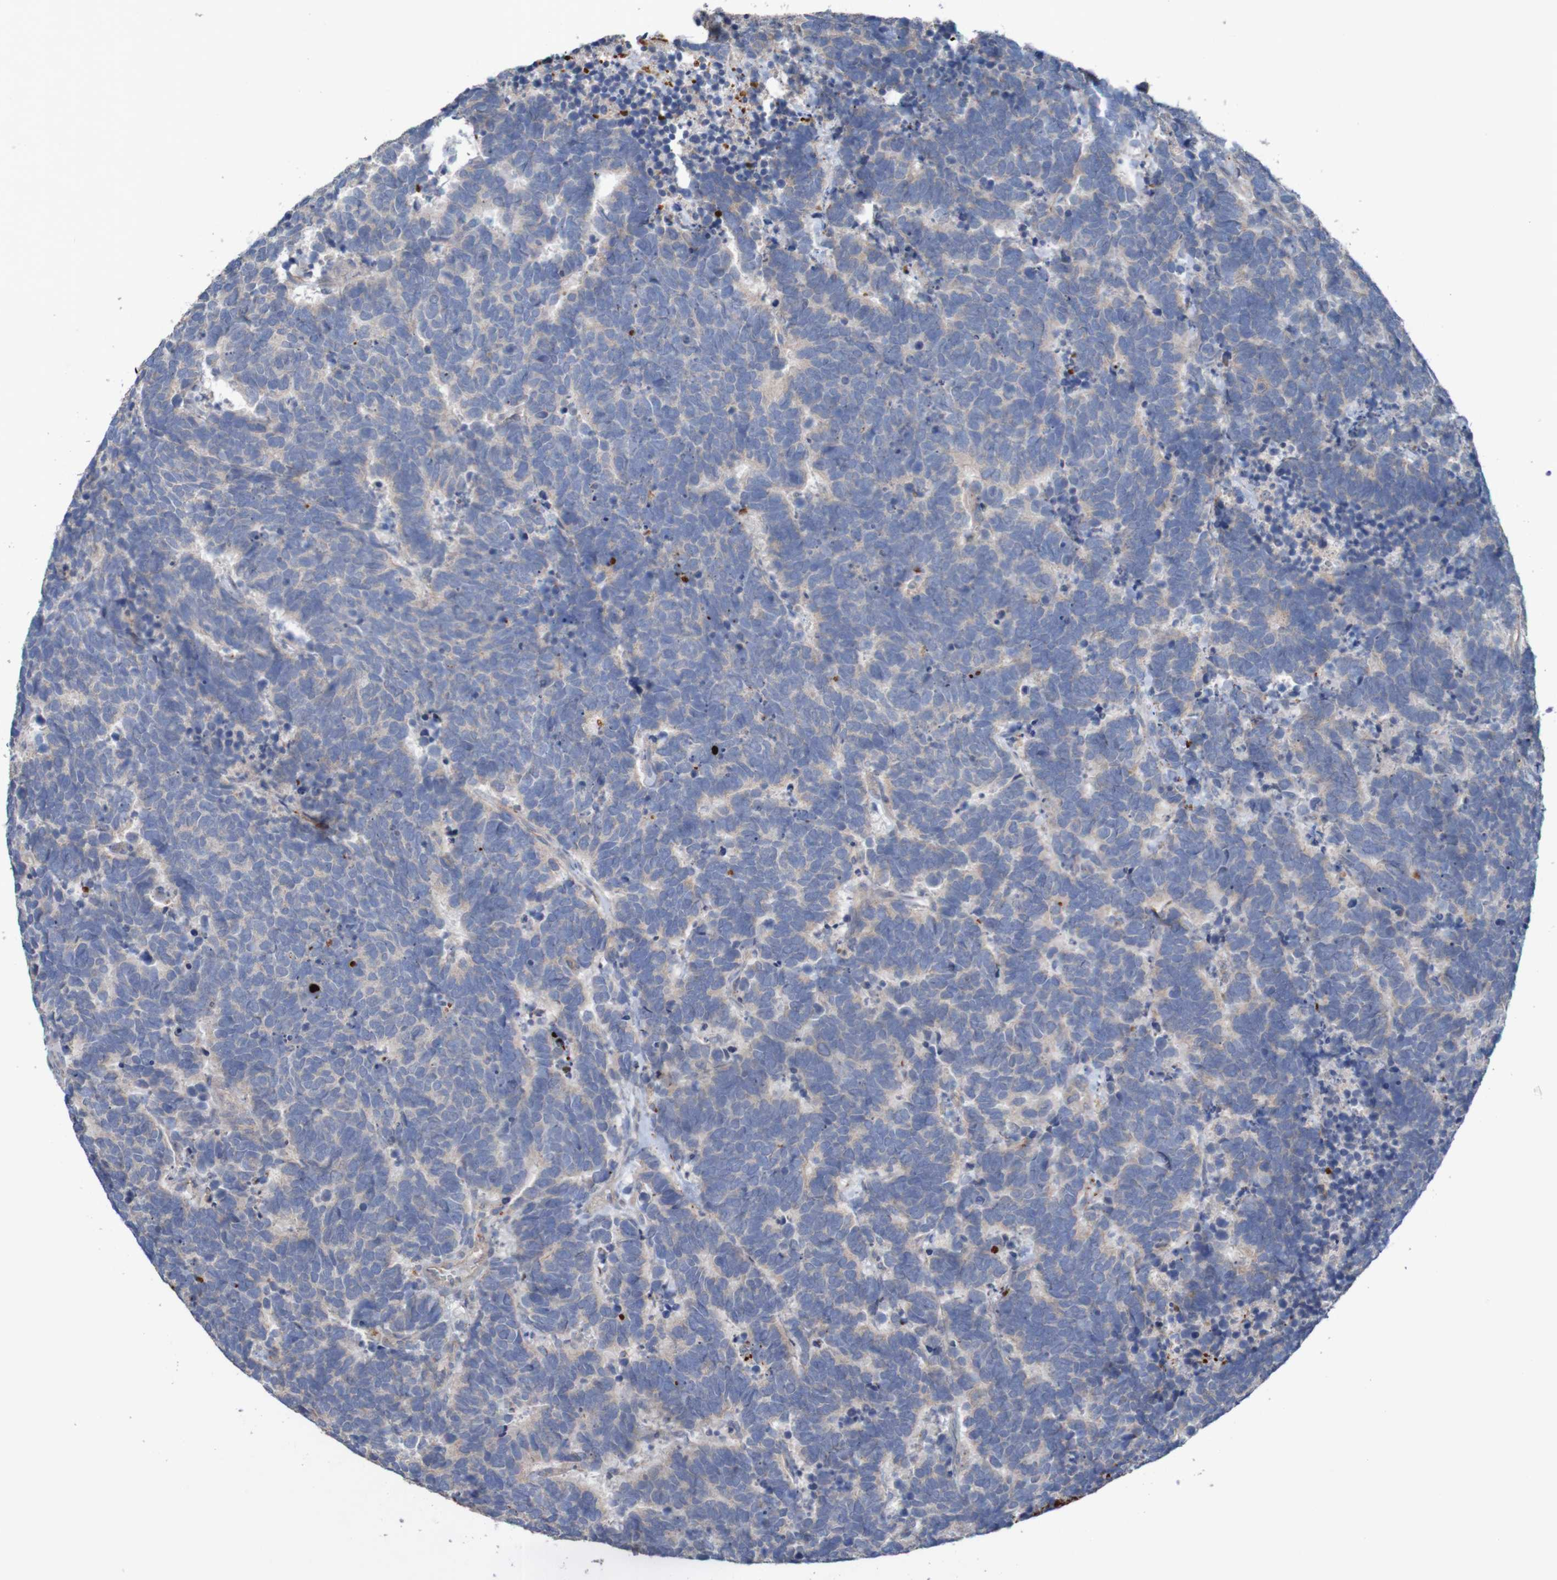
{"staining": {"intensity": "negative", "quantity": "none", "location": "none"}, "tissue": "carcinoid", "cell_type": "Tumor cells", "image_type": "cancer", "snomed": [{"axis": "morphology", "description": "Carcinoma, NOS"}, {"axis": "morphology", "description": "Carcinoid, malignant, NOS"}, {"axis": "topography", "description": "Urinary bladder"}], "caption": "This is an IHC image of human carcinoid. There is no expression in tumor cells.", "gene": "ANGPT4", "patient": {"sex": "male", "age": 57}}